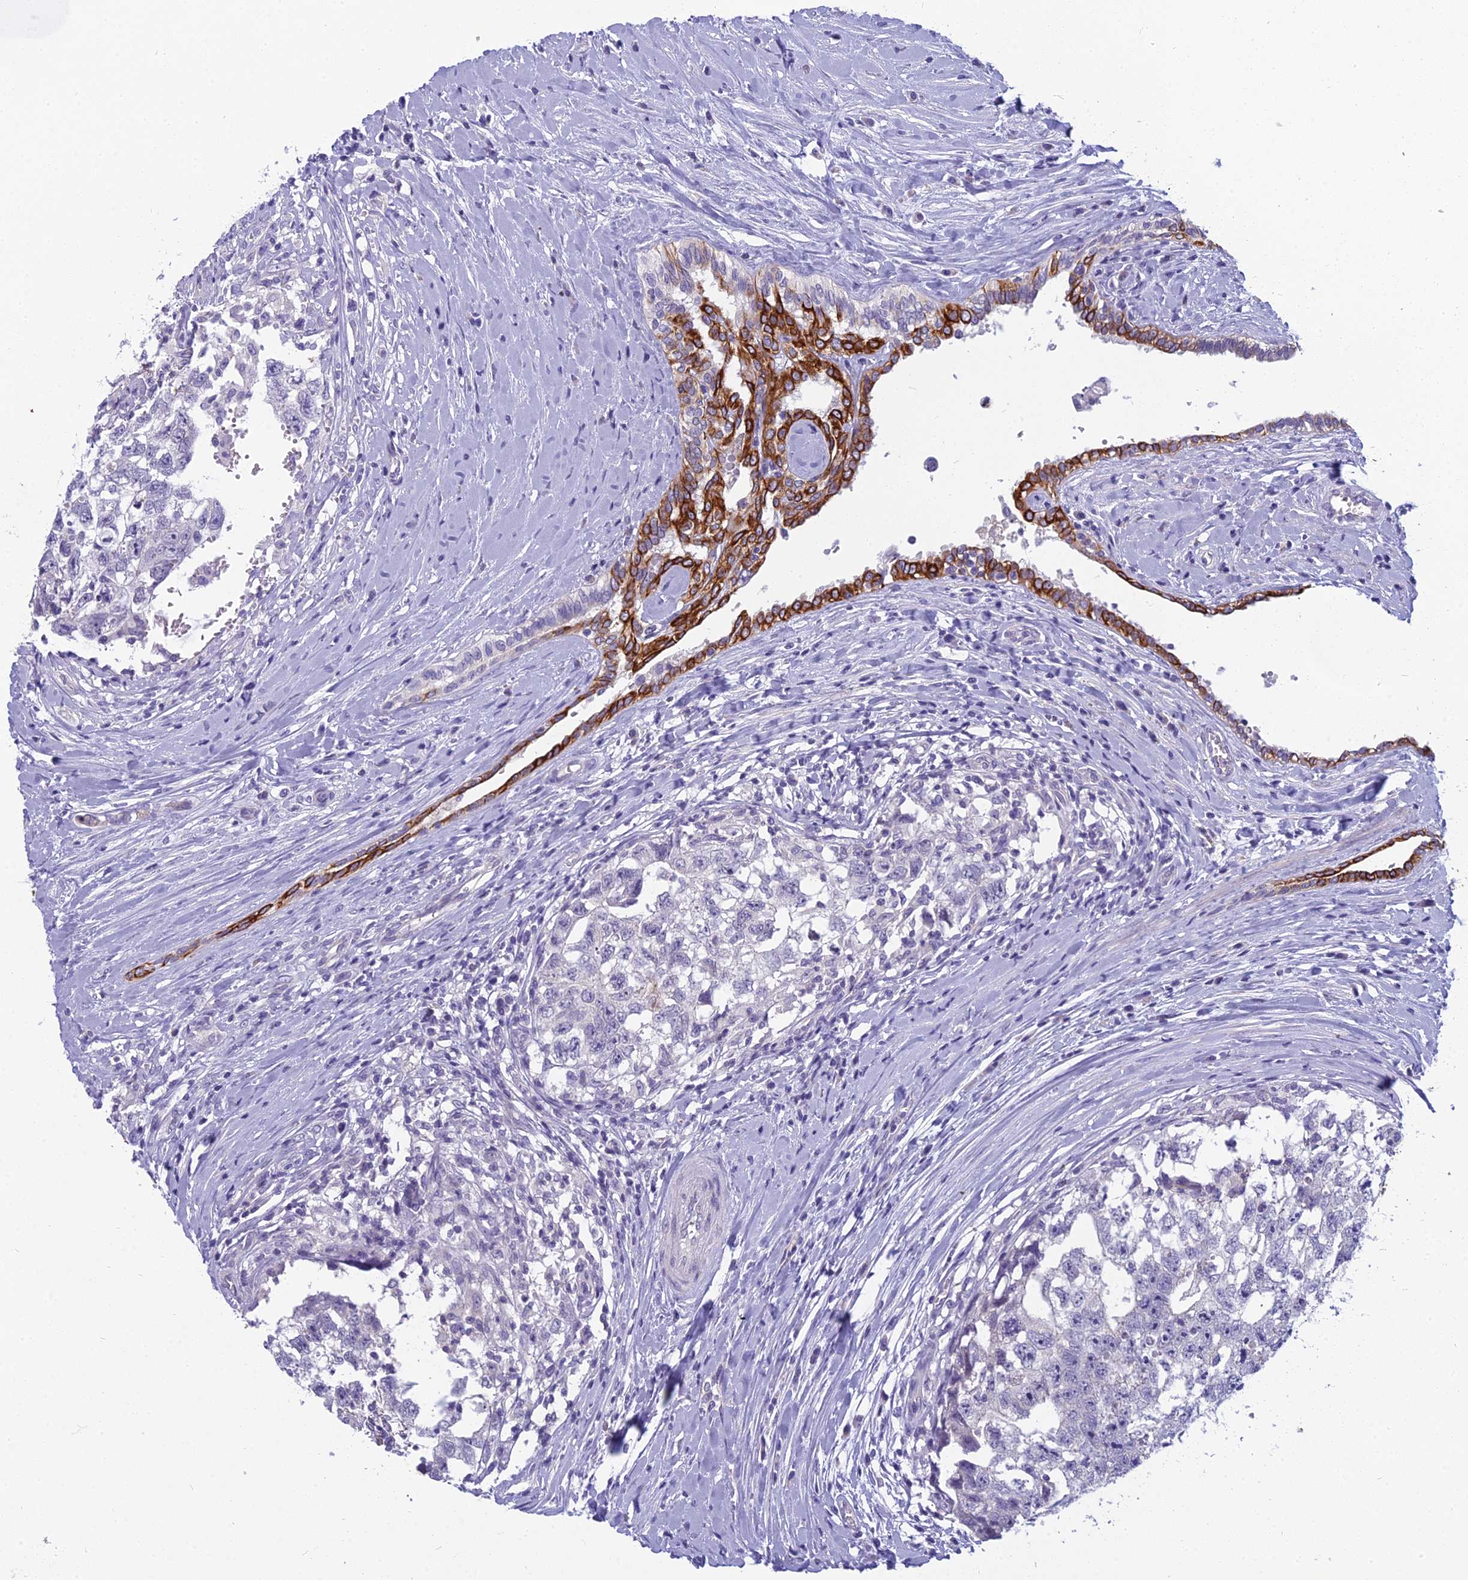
{"staining": {"intensity": "negative", "quantity": "none", "location": "none"}, "tissue": "testis cancer", "cell_type": "Tumor cells", "image_type": "cancer", "snomed": [{"axis": "morphology", "description": "Seminoma, NOS"}, {"axis": "morphology", "description": "Carcinoma, Embryonal, NOS"}, {"axis": "topography", "description": "Testis"}], "caption": "High power microscopy photomicrograph of an immunohistochemistry (IHC) image of embryonal carcinoma (testis), revealing no significant expression in tumor cells.", "gene": "RBM41", "patient": {"sex": "male", "age": 29}}